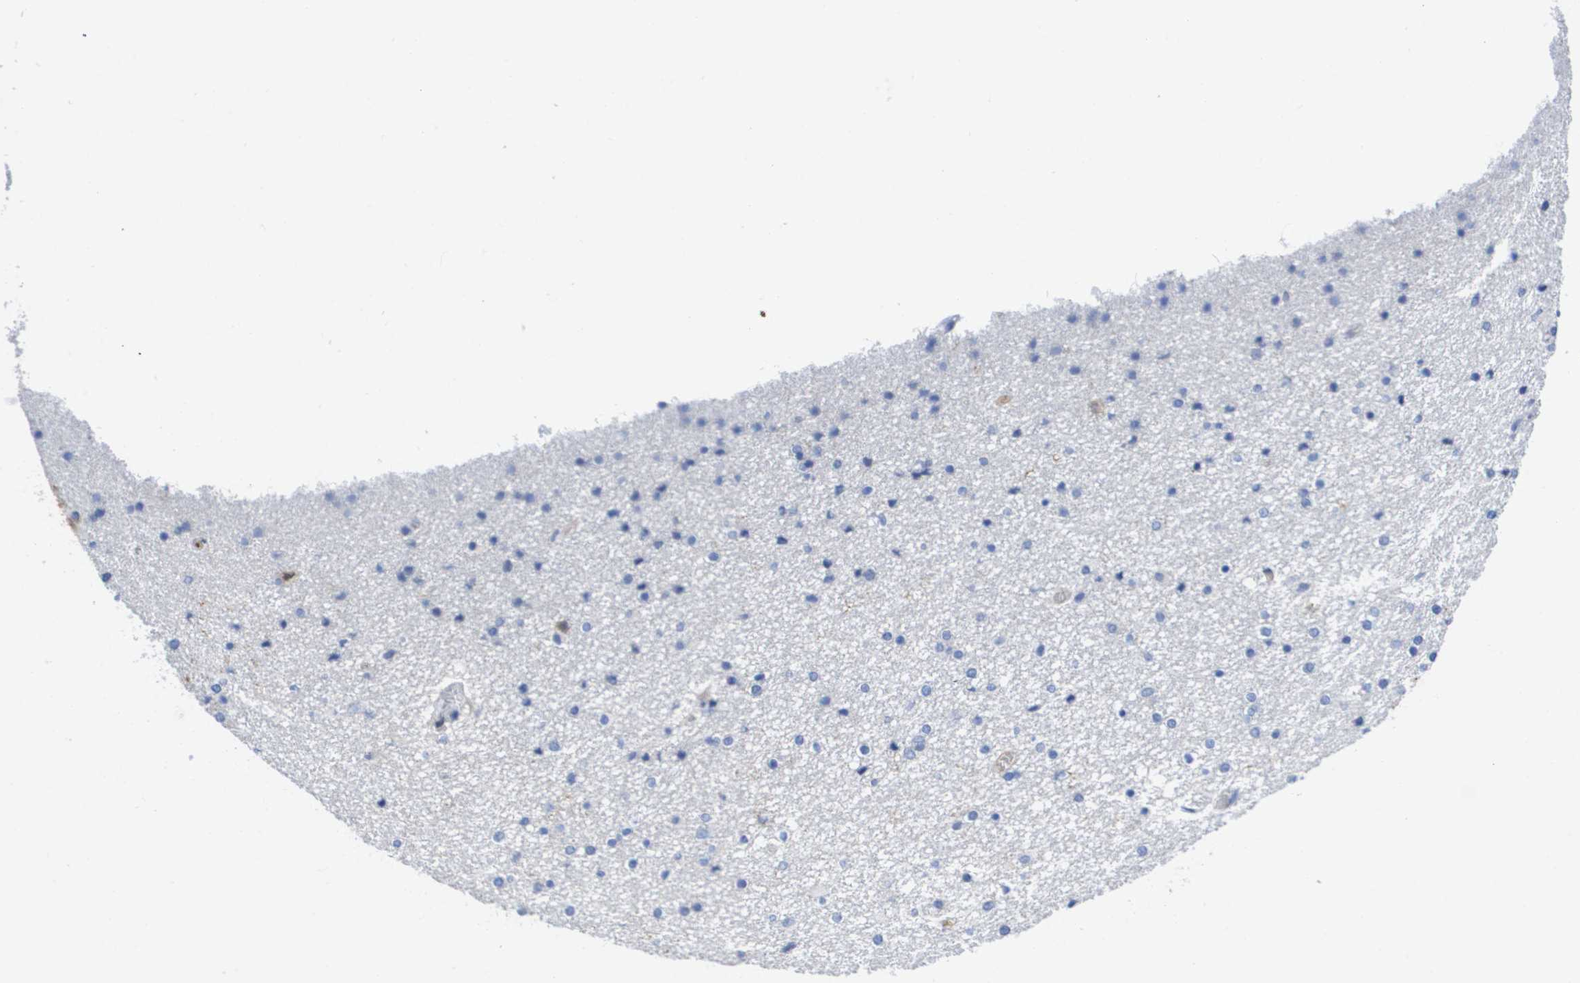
{"staining": {"intensity": "negative", "quantity": "none", "location": "none"}, "tissue": "caudate", "cell_type": "Glial cells", "image_type": "normal", "snomed": [{"axis": "morphology", "description": "Normal tissue, NOS"}, {"axis": "topography", "description": "Lateral ventricle wall"}], "caption": "Immunohistochemistry of unremarkable caudate exhibits no positivity in glial cells.", "gene": "SERPINC1", "patient": {"sex": "female", "age": 54}}